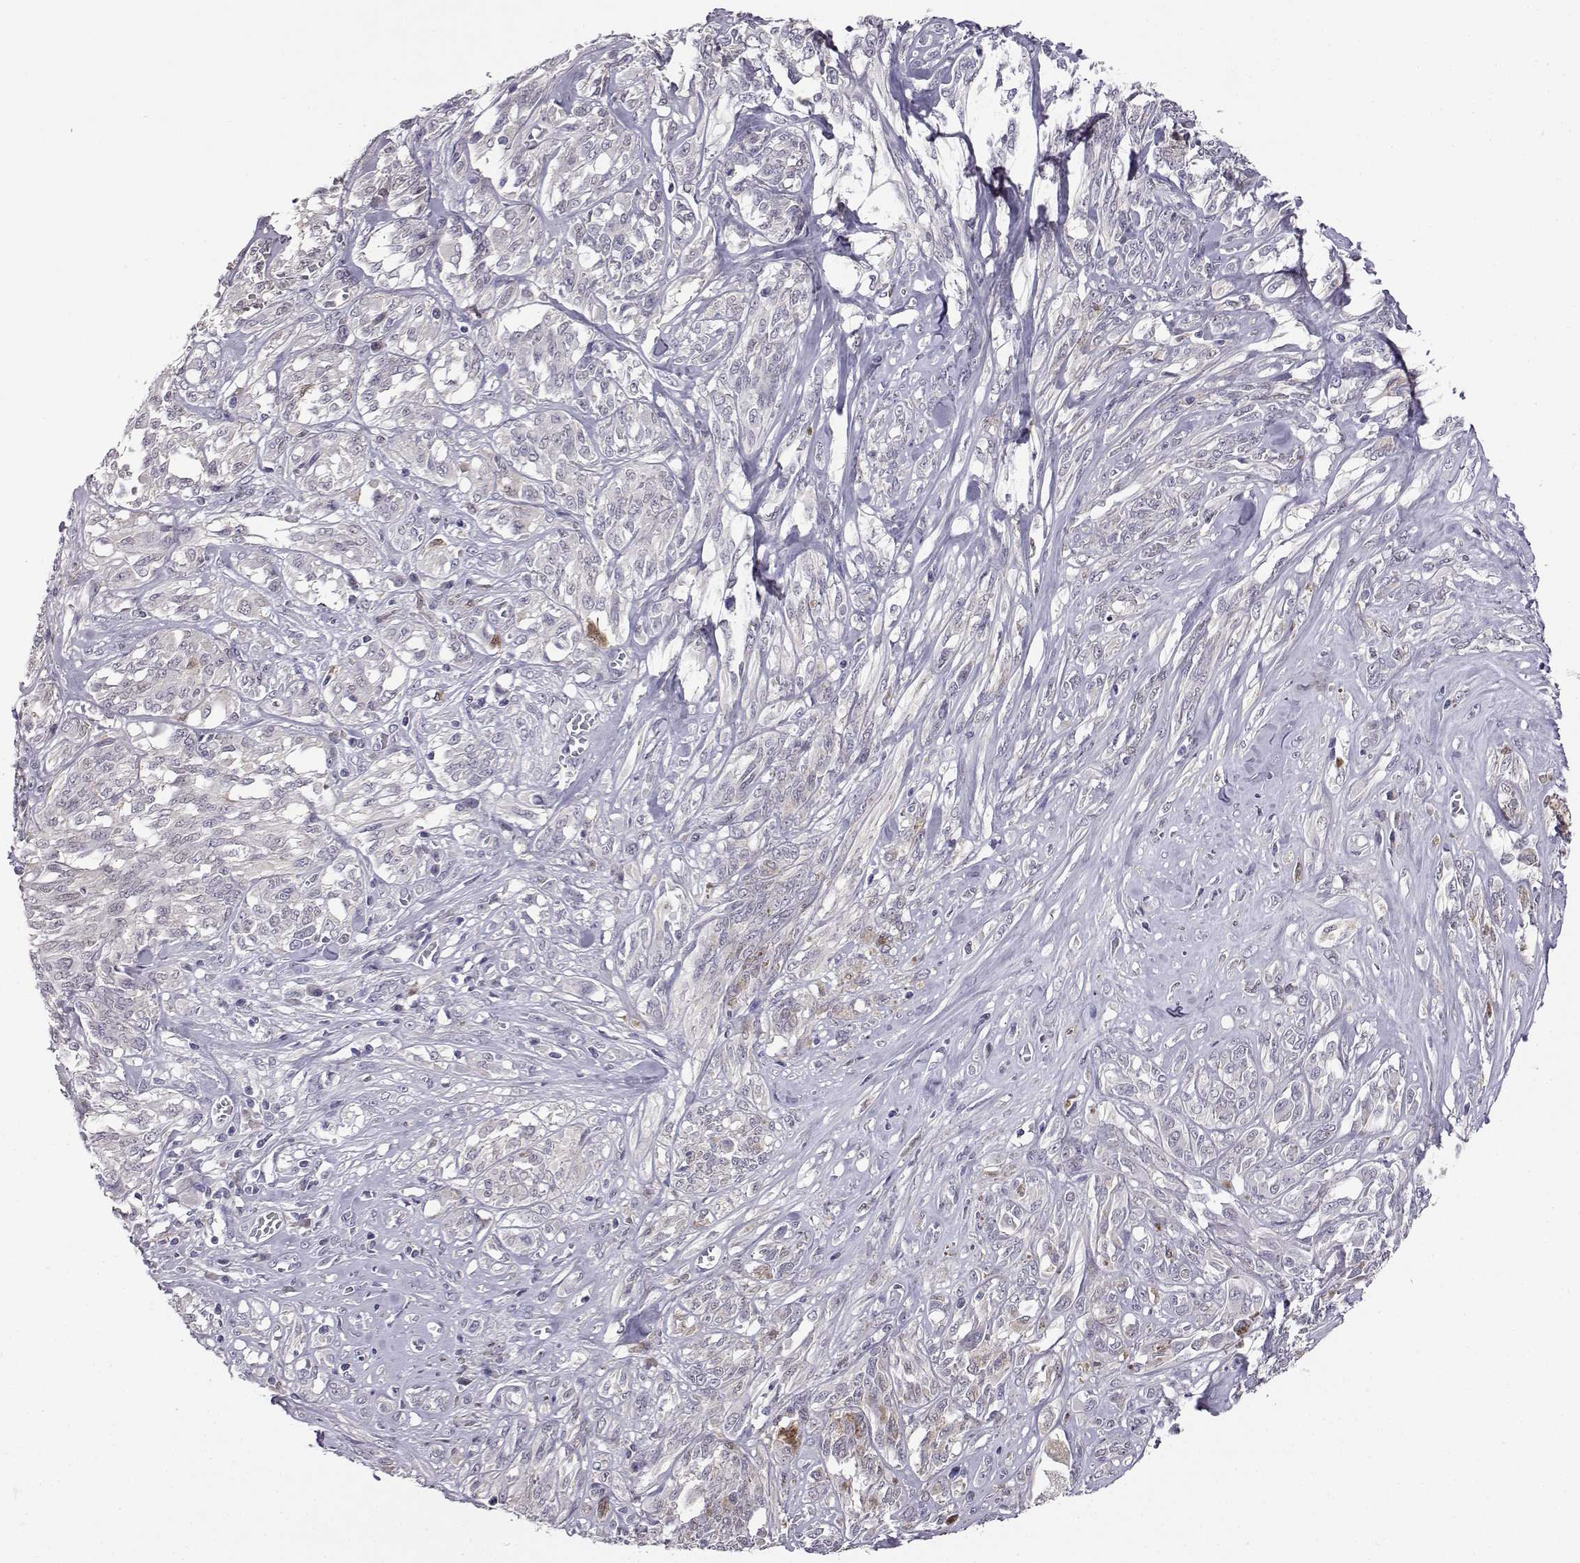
{"staining": {"intensity": "negative", "quantity": "none", "location": "none"}, "tissue": "melanoma", "cell_type": "Tumor cells", "image_type": "cancer", "snomed": [{"axis": "morphology", "description": "Malignant melanoma, NOS"}, {"axis": "topography", "description": "Skin"}], "caption": "Tumor cells show no significant protein positivity in melanoma.", "gene": "AKR1B1", "patient": {"sex": "female", "age": 91}}